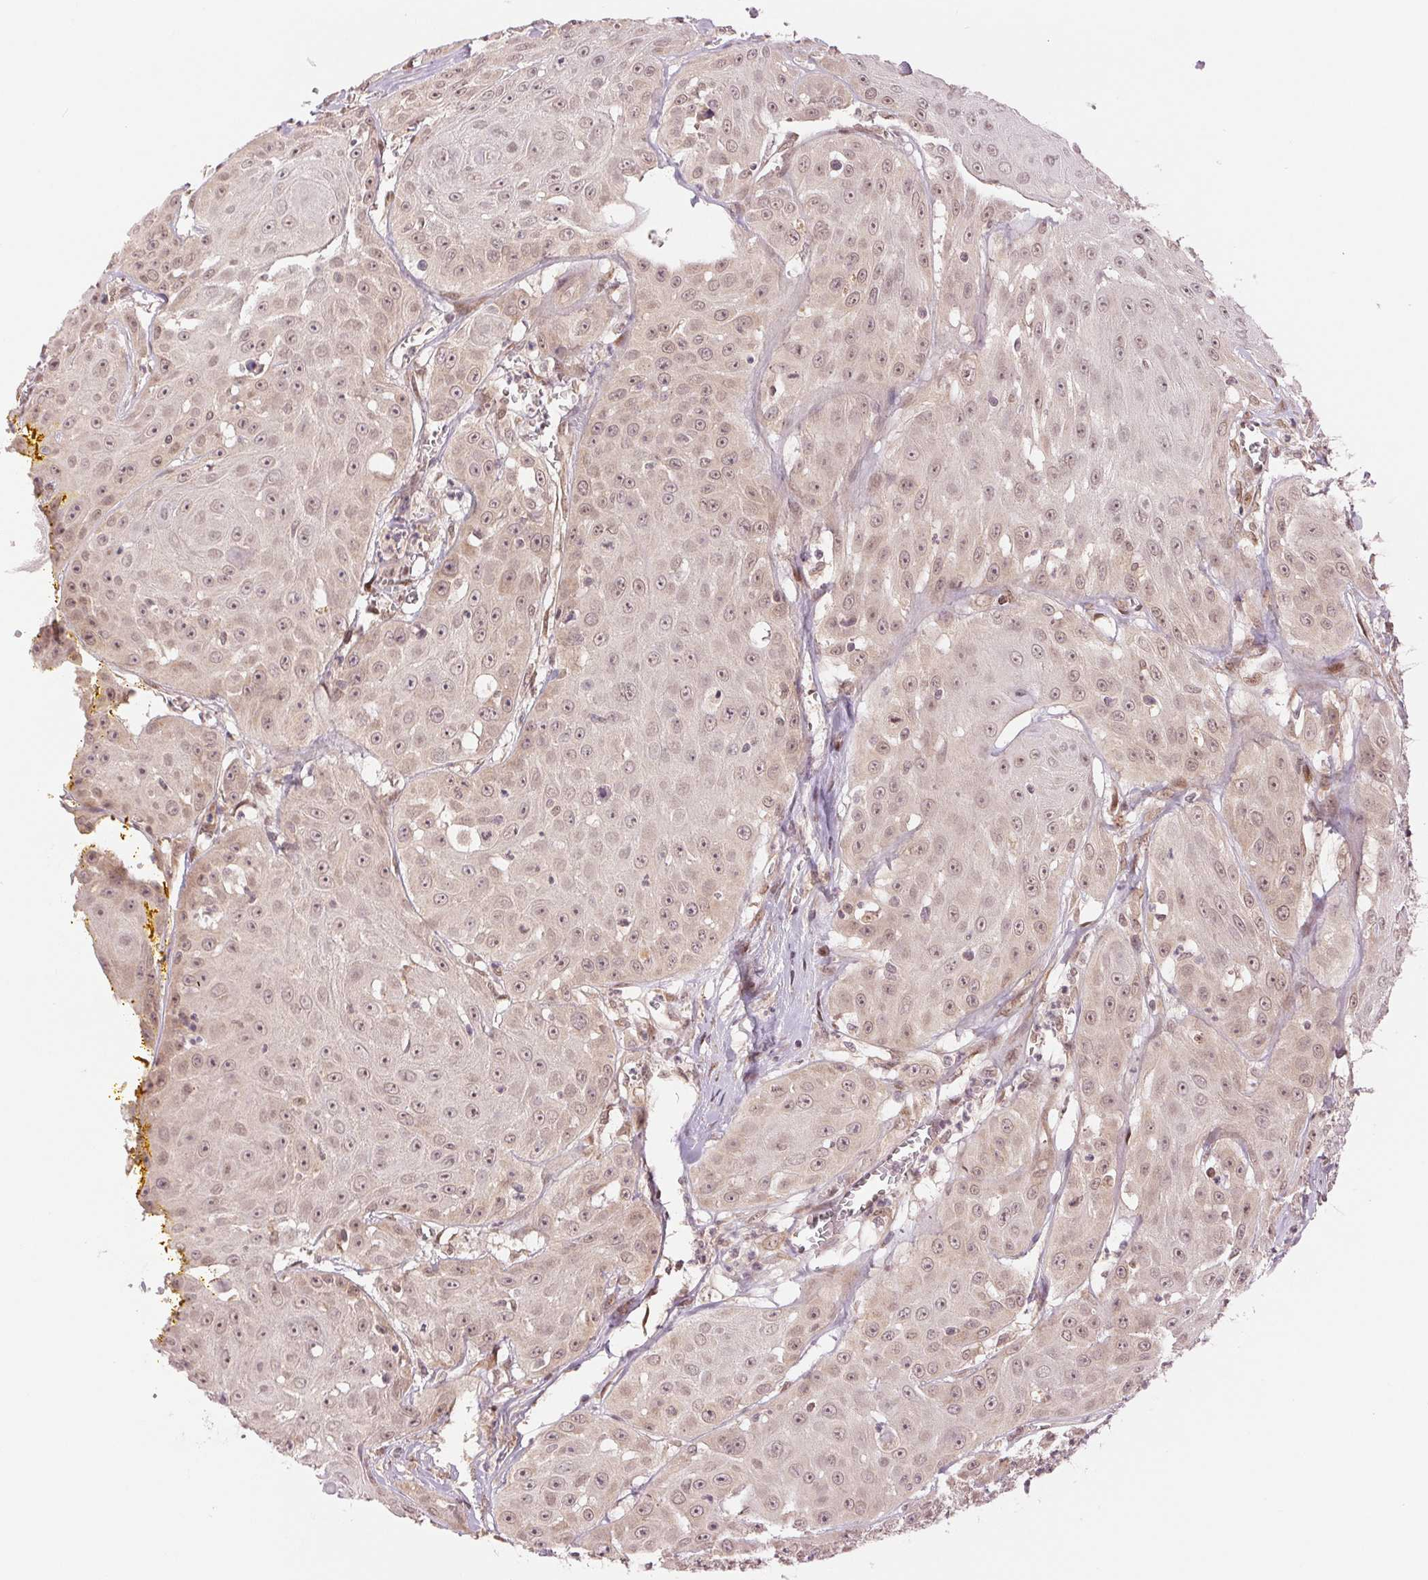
{"staining": {"intensity": "weak", "quantity": ">75%", "location": "nuclear"}, "tissue": "head and neck cancer", "cell_type": "Tumor cells", "image_type": "cancer", "snomed": [{"axis": "morphology", "description": "Squamous cell carcinoma, NOS"}, {"axis": "topography", "description": "Oral tissue"}, {"axis": "topography", "description": "Head-Neck"}], "caption": "IHC (DAB) staining of human head and neck squamous cell carcinoma reveals weak nuclear protein positivity in approximately >75% of tumor cells.", "gene": "ERI3", "patient": {"sex": "male", "age": 81}}